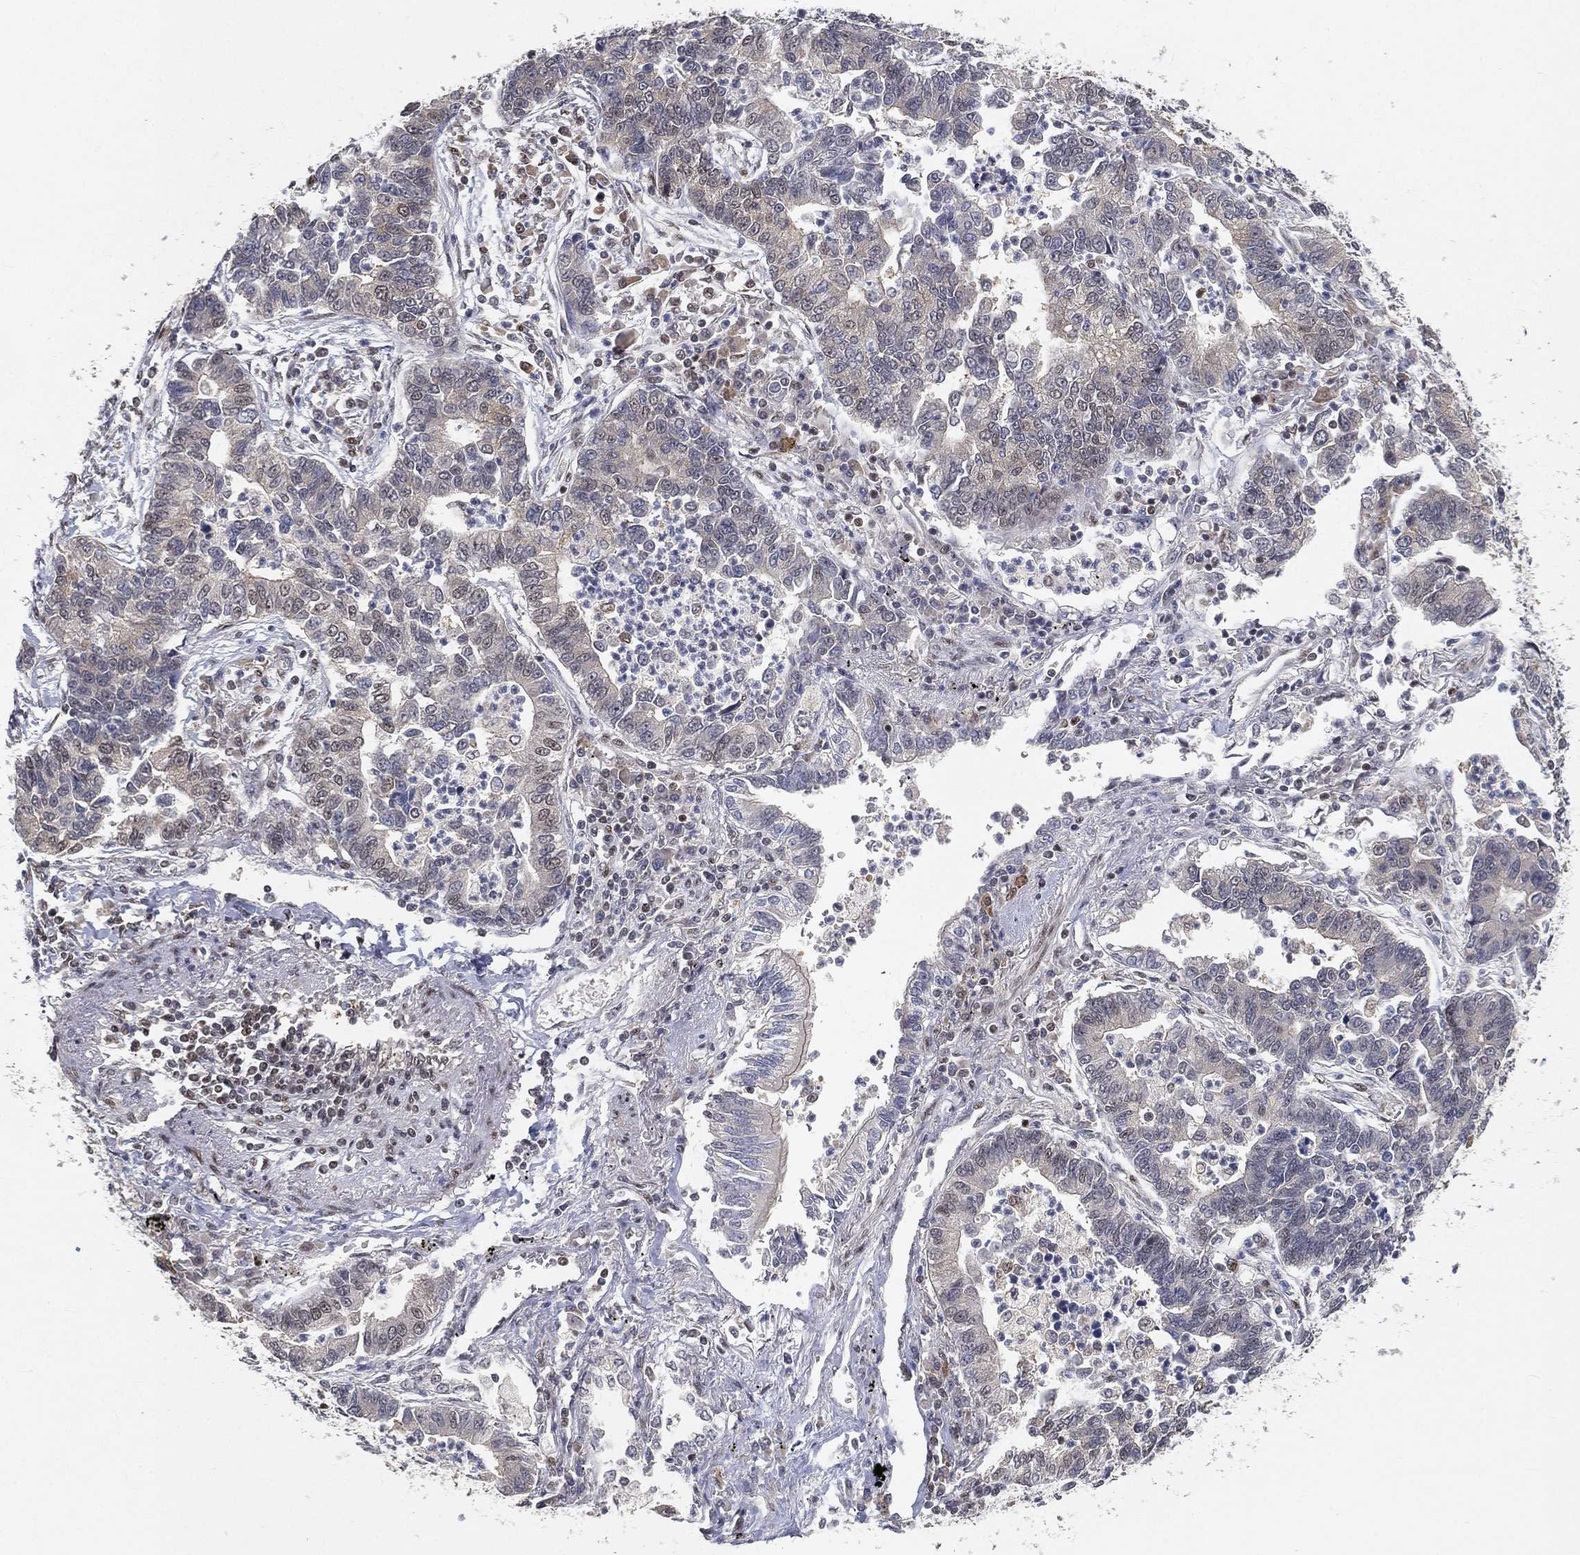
{"staining": {"intensity": "negative", "quantity": "none", "location": "none"}, "tissue": "lung cancer", "cell_type": "Tumor cells", "image_type": "cancer", "snomed": [{"axis": "morphology", "description": "Adenocarcinoma, NOS"}, {"axis": "topography", "description": "Lung"}], "caption": "DAB (3,3'-diaminobenzidine) immunohistochemical staining of human lung adenocarcinoma demonstrates no significant positivity in tumor cells.", "gene": "CRTC3", "patient": {"sex": "female", "age": 57}}